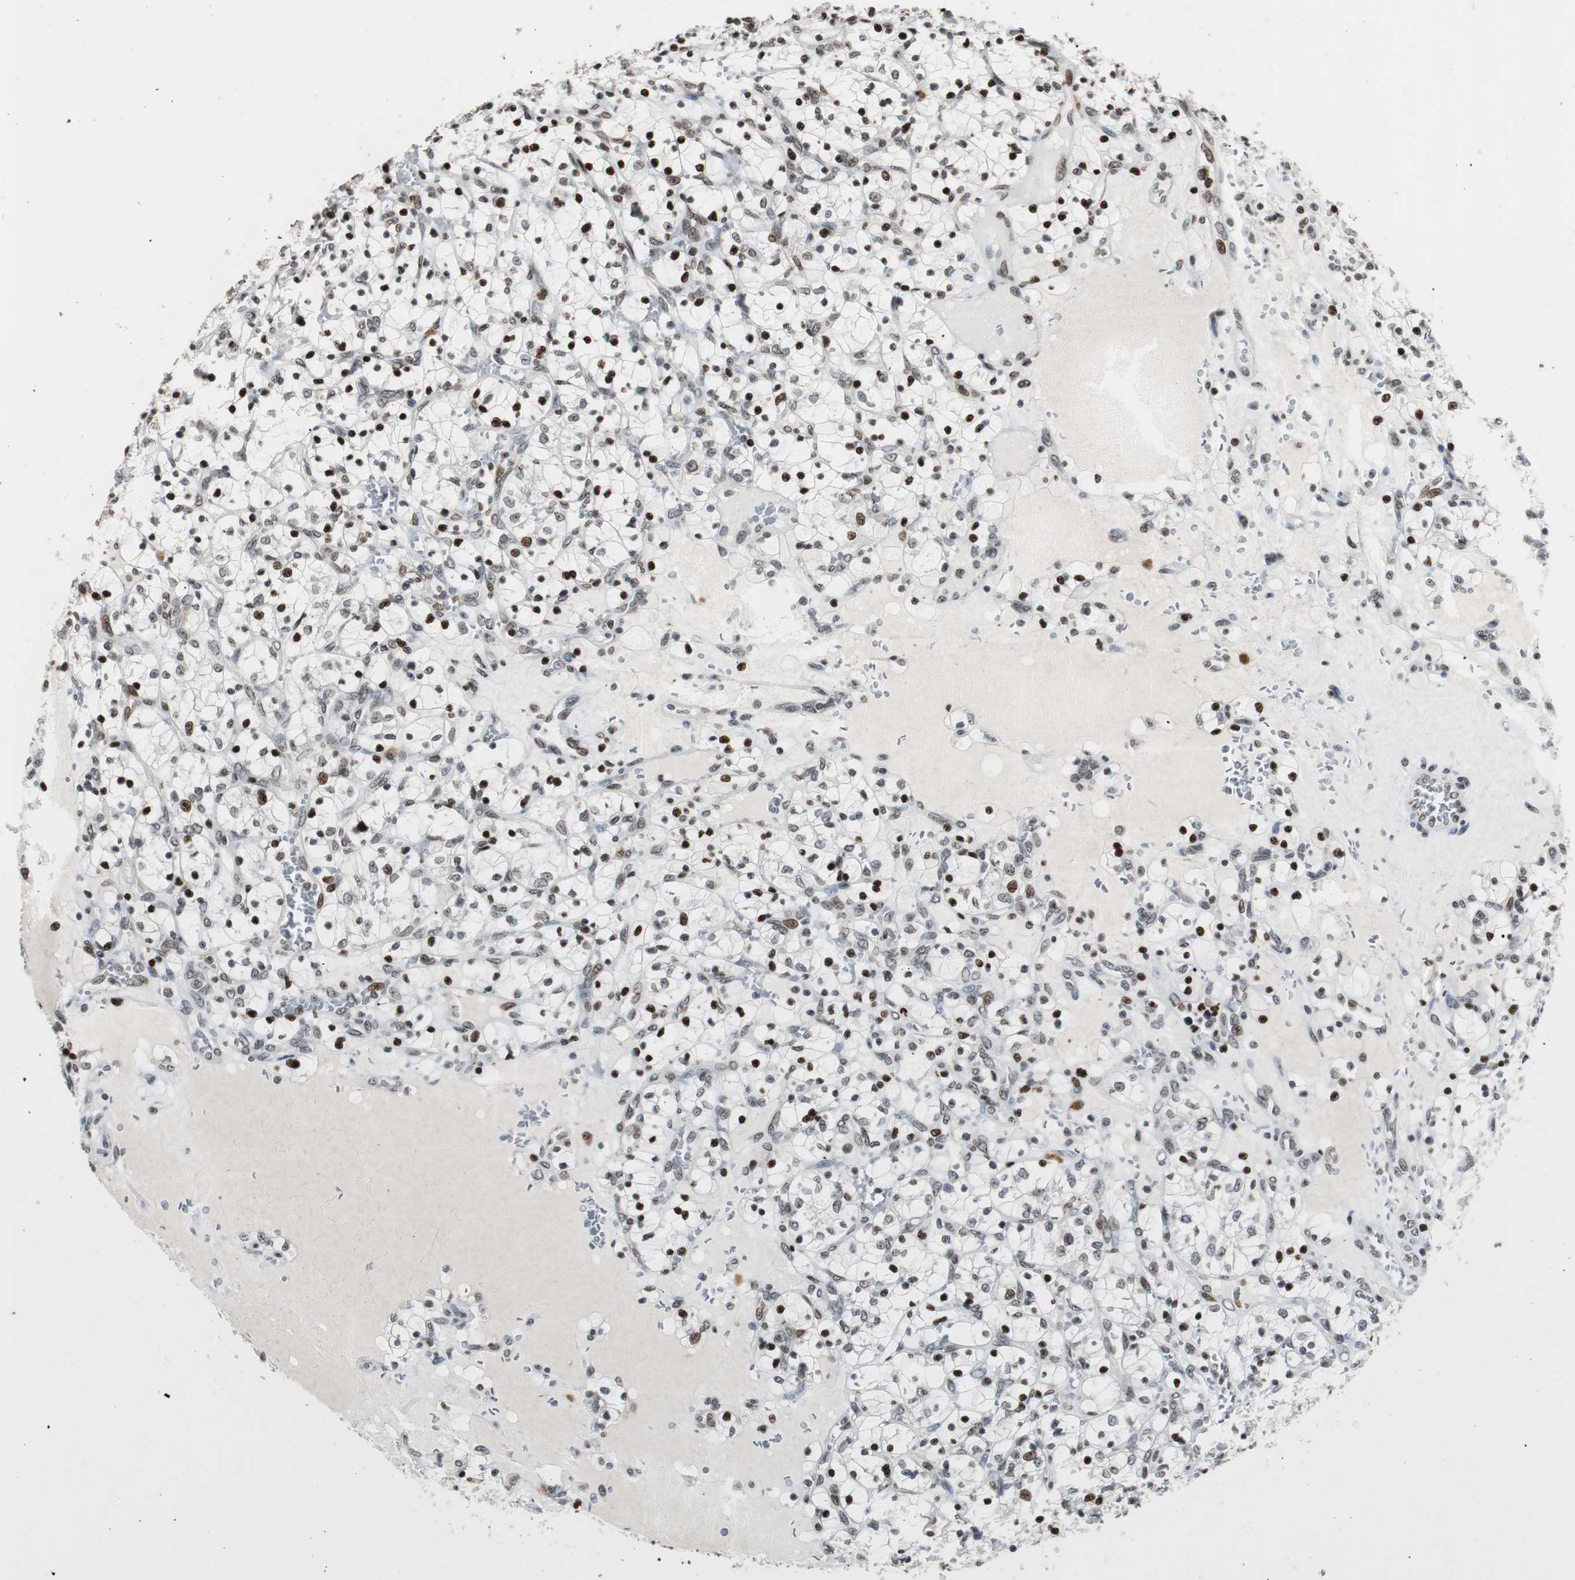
{"staining": {"intensity": "strong", "quantity": "25%-75%", "location": "nuclear"}, "tissue": "renal cancer", "cell_type": "Tumor cells", "image_type": "cancer", "snomed": [{"axis": "morphology", "description": "Adenocarcinoma, NOS"}, {"axis": "topography", "description": "Kidney"}], "caption": "This is an image of immunohistochemistry staining of adenocarcinoma (renal), which shows strong staining in the nuclear of tumor cells.", "gene": "PAXIP1", "patient": {"sex": "female", "age": 69}}